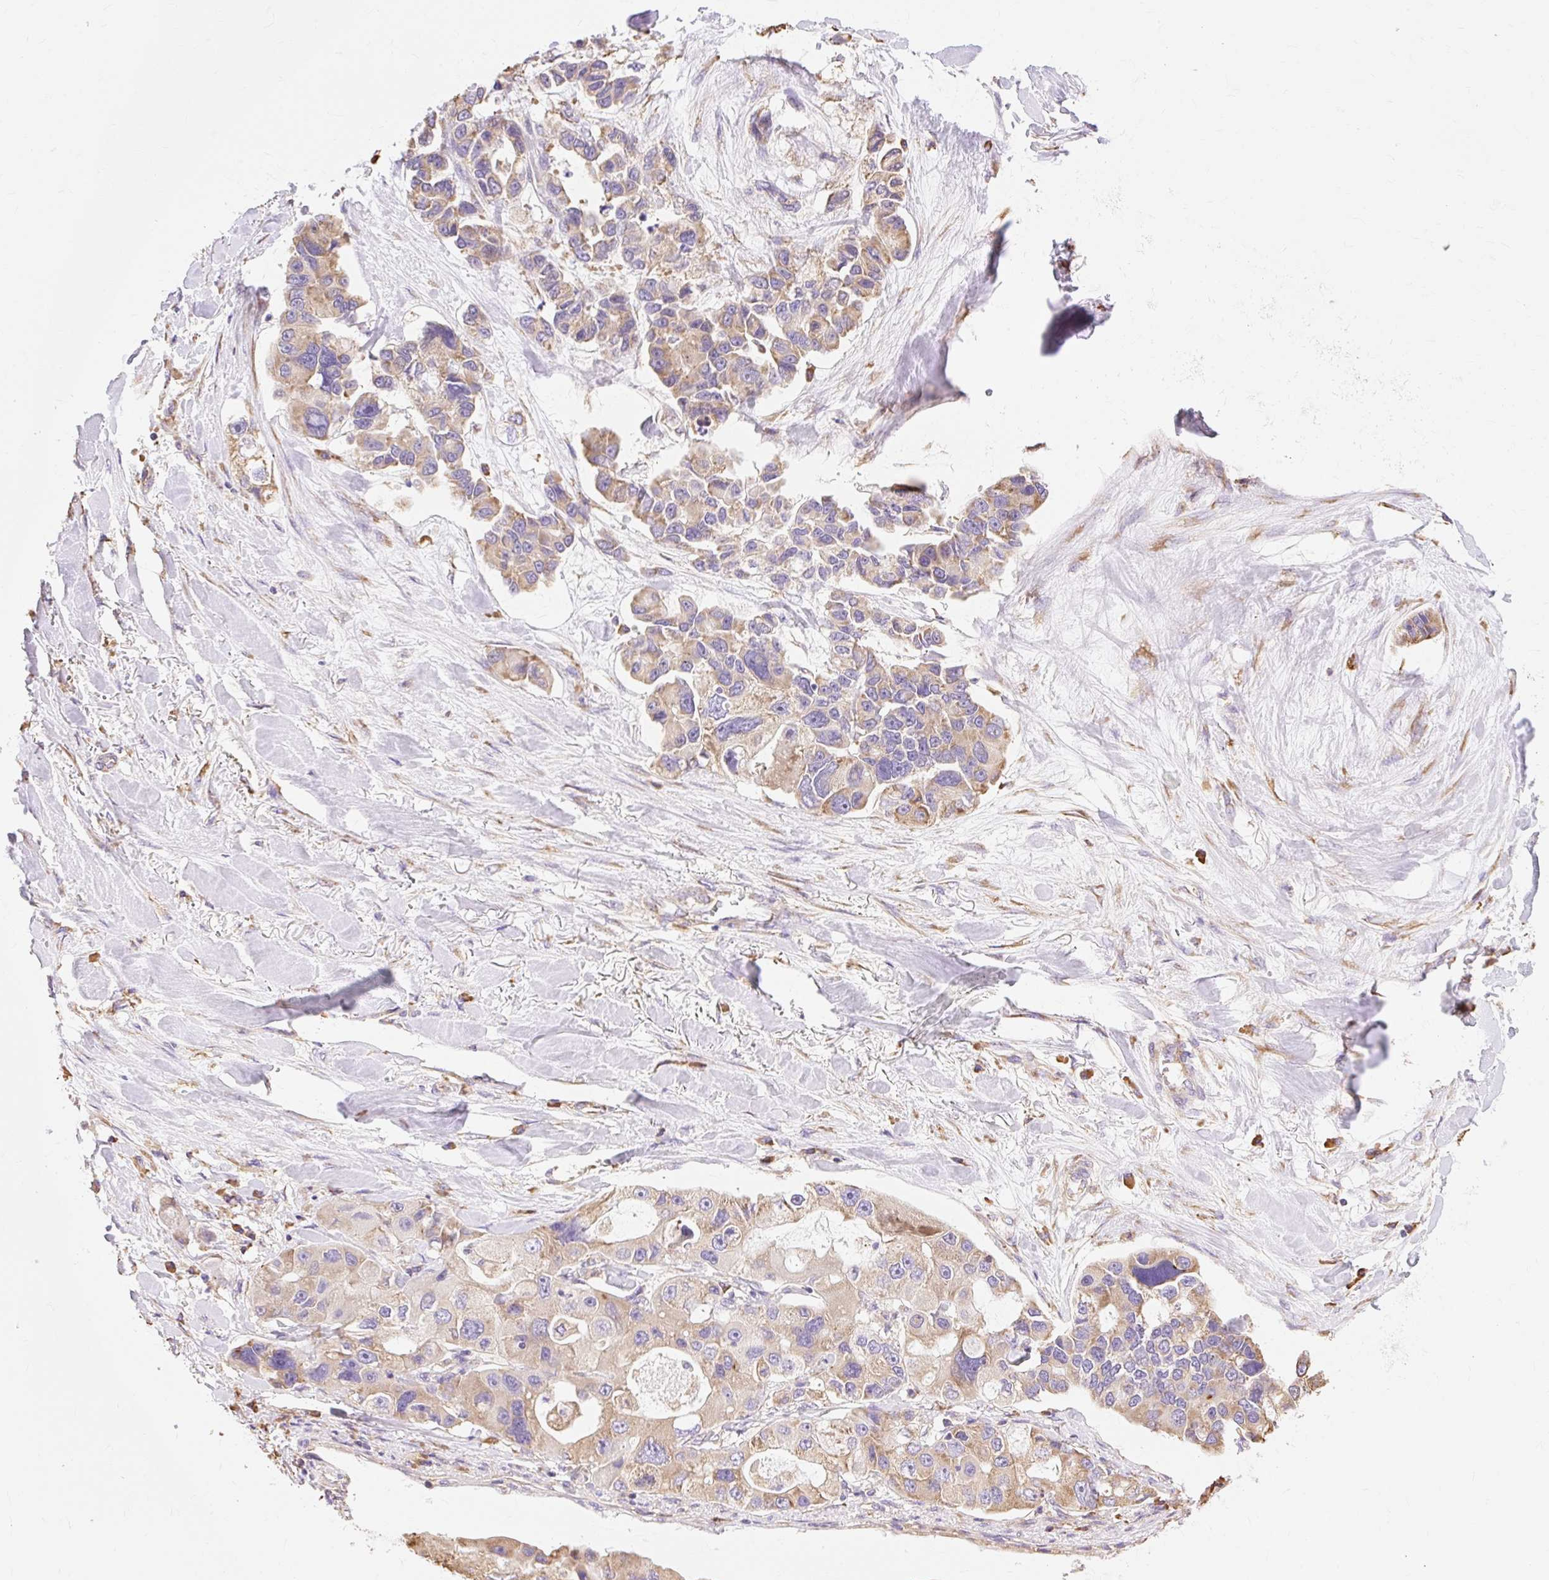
{"staining": {"intensity": "weak", "quantity": ">75%", "location": "cytoplasmic/membranous"}, "tissue": "lung cancer", "cell_type": "Tumor cells", "image_type": "cancer", "snomed": [{"axis": "morphology", "description": "Adenocarcinoma, NOS"}, {"axis": "topography", "description": "Lung"}], "caption": "This photomicrograph demonstrates immunohistochemistry staining of human lung adenocarcinoma, with low weak cytoplasmic/membranous staining in about >75% of tumor cells.", "gene": "RPS17", "patient": {"sex": "female", "age": 54}}